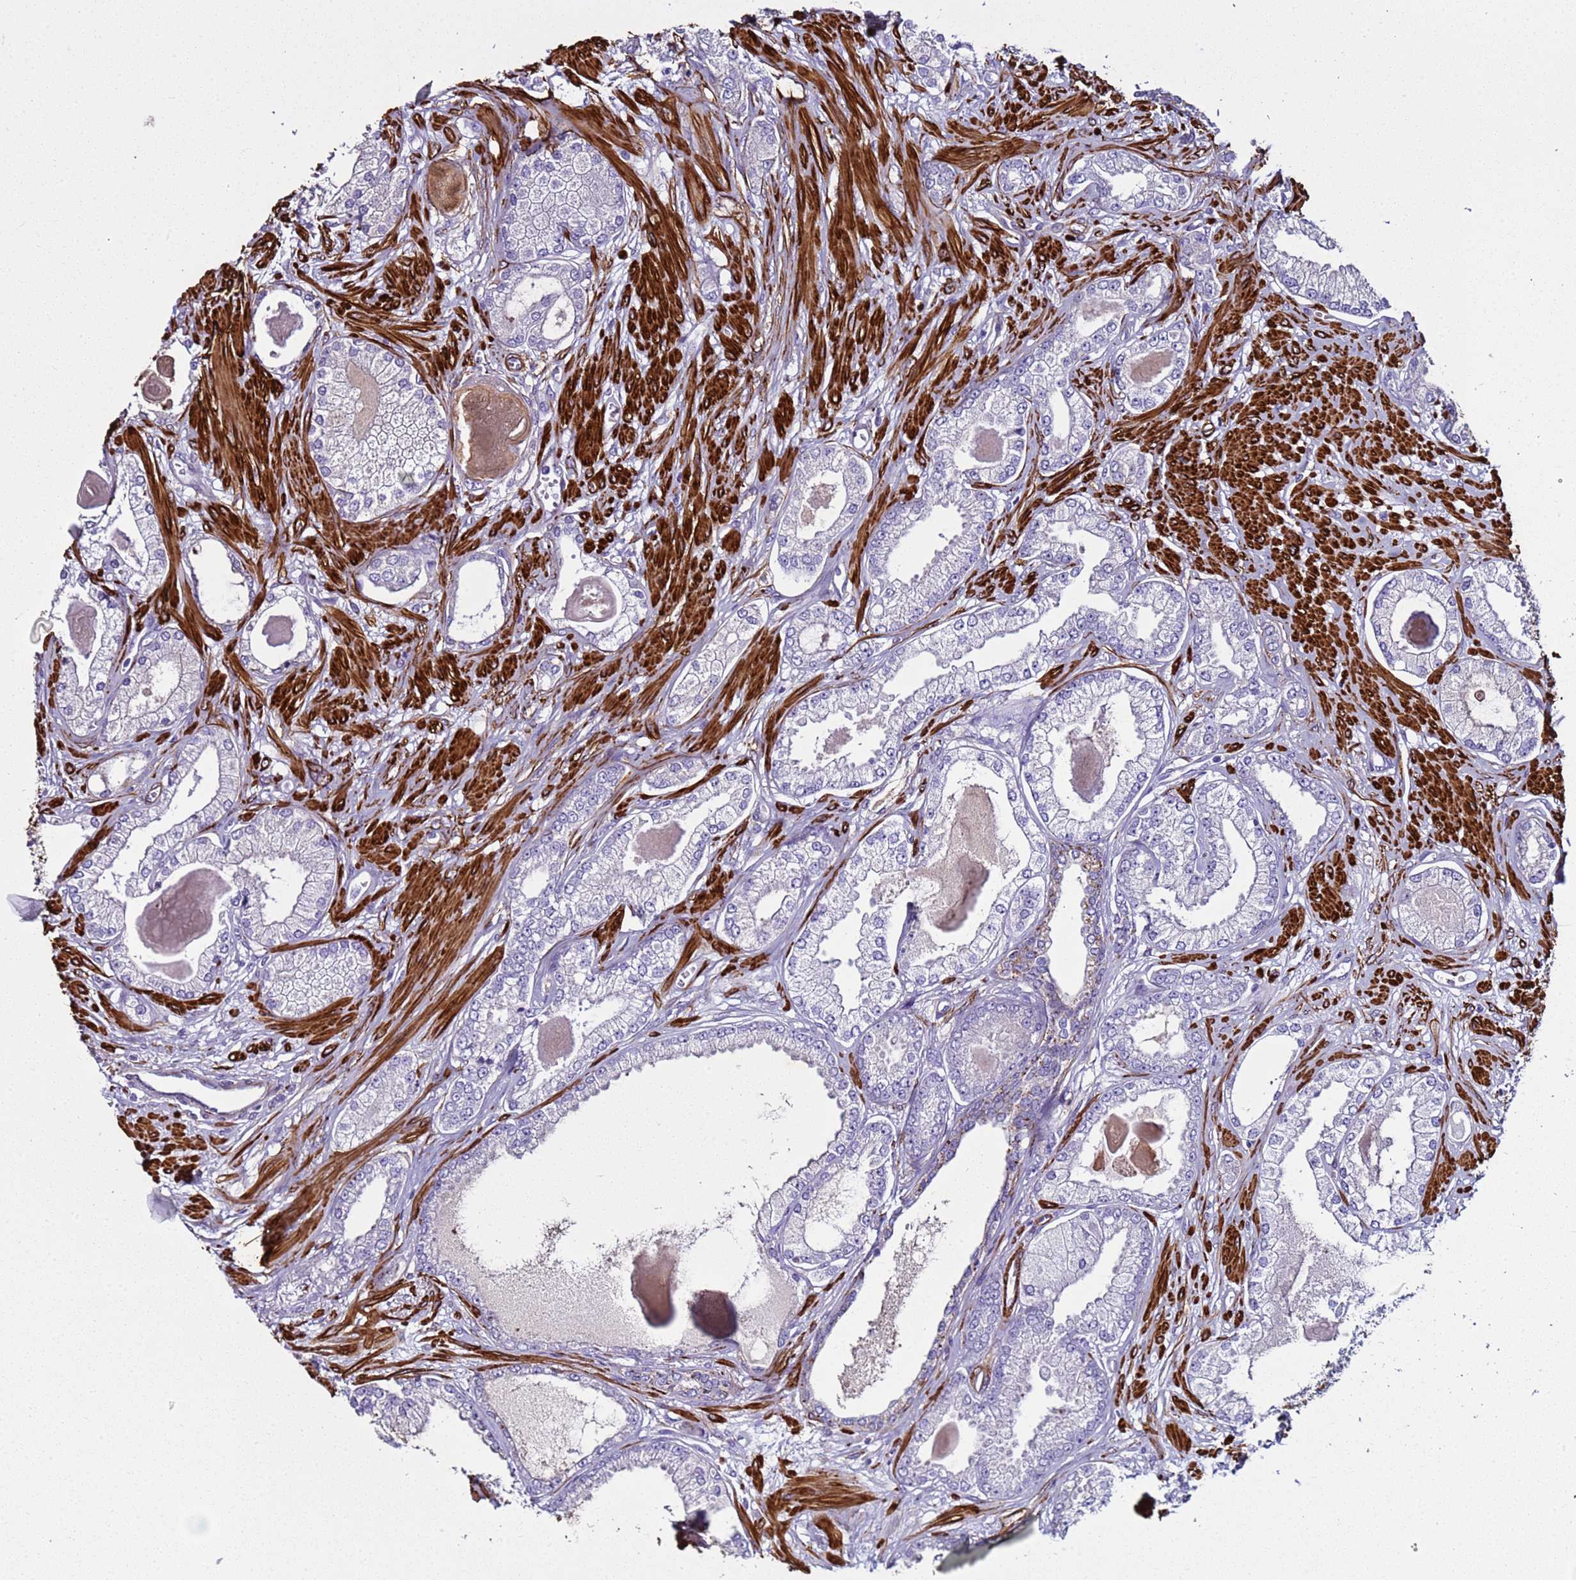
{"staining": {"intensity": "negative", "quantity": "none", "location": "none"}, "tissue": "prostate cancer", "cell_type": "Tumor cells", "image_type": "cancer", "snomed": [{"axis": "morphology", "description": "Adenocarcinoma, Low grade"}, {"axis": "topography", "description": "Prostate"}], "caption": "The image shows no staining of tumor cells in prostate cancer.", "gene": "RABL2B", "patient": {"sex": "male", "age": 64}}